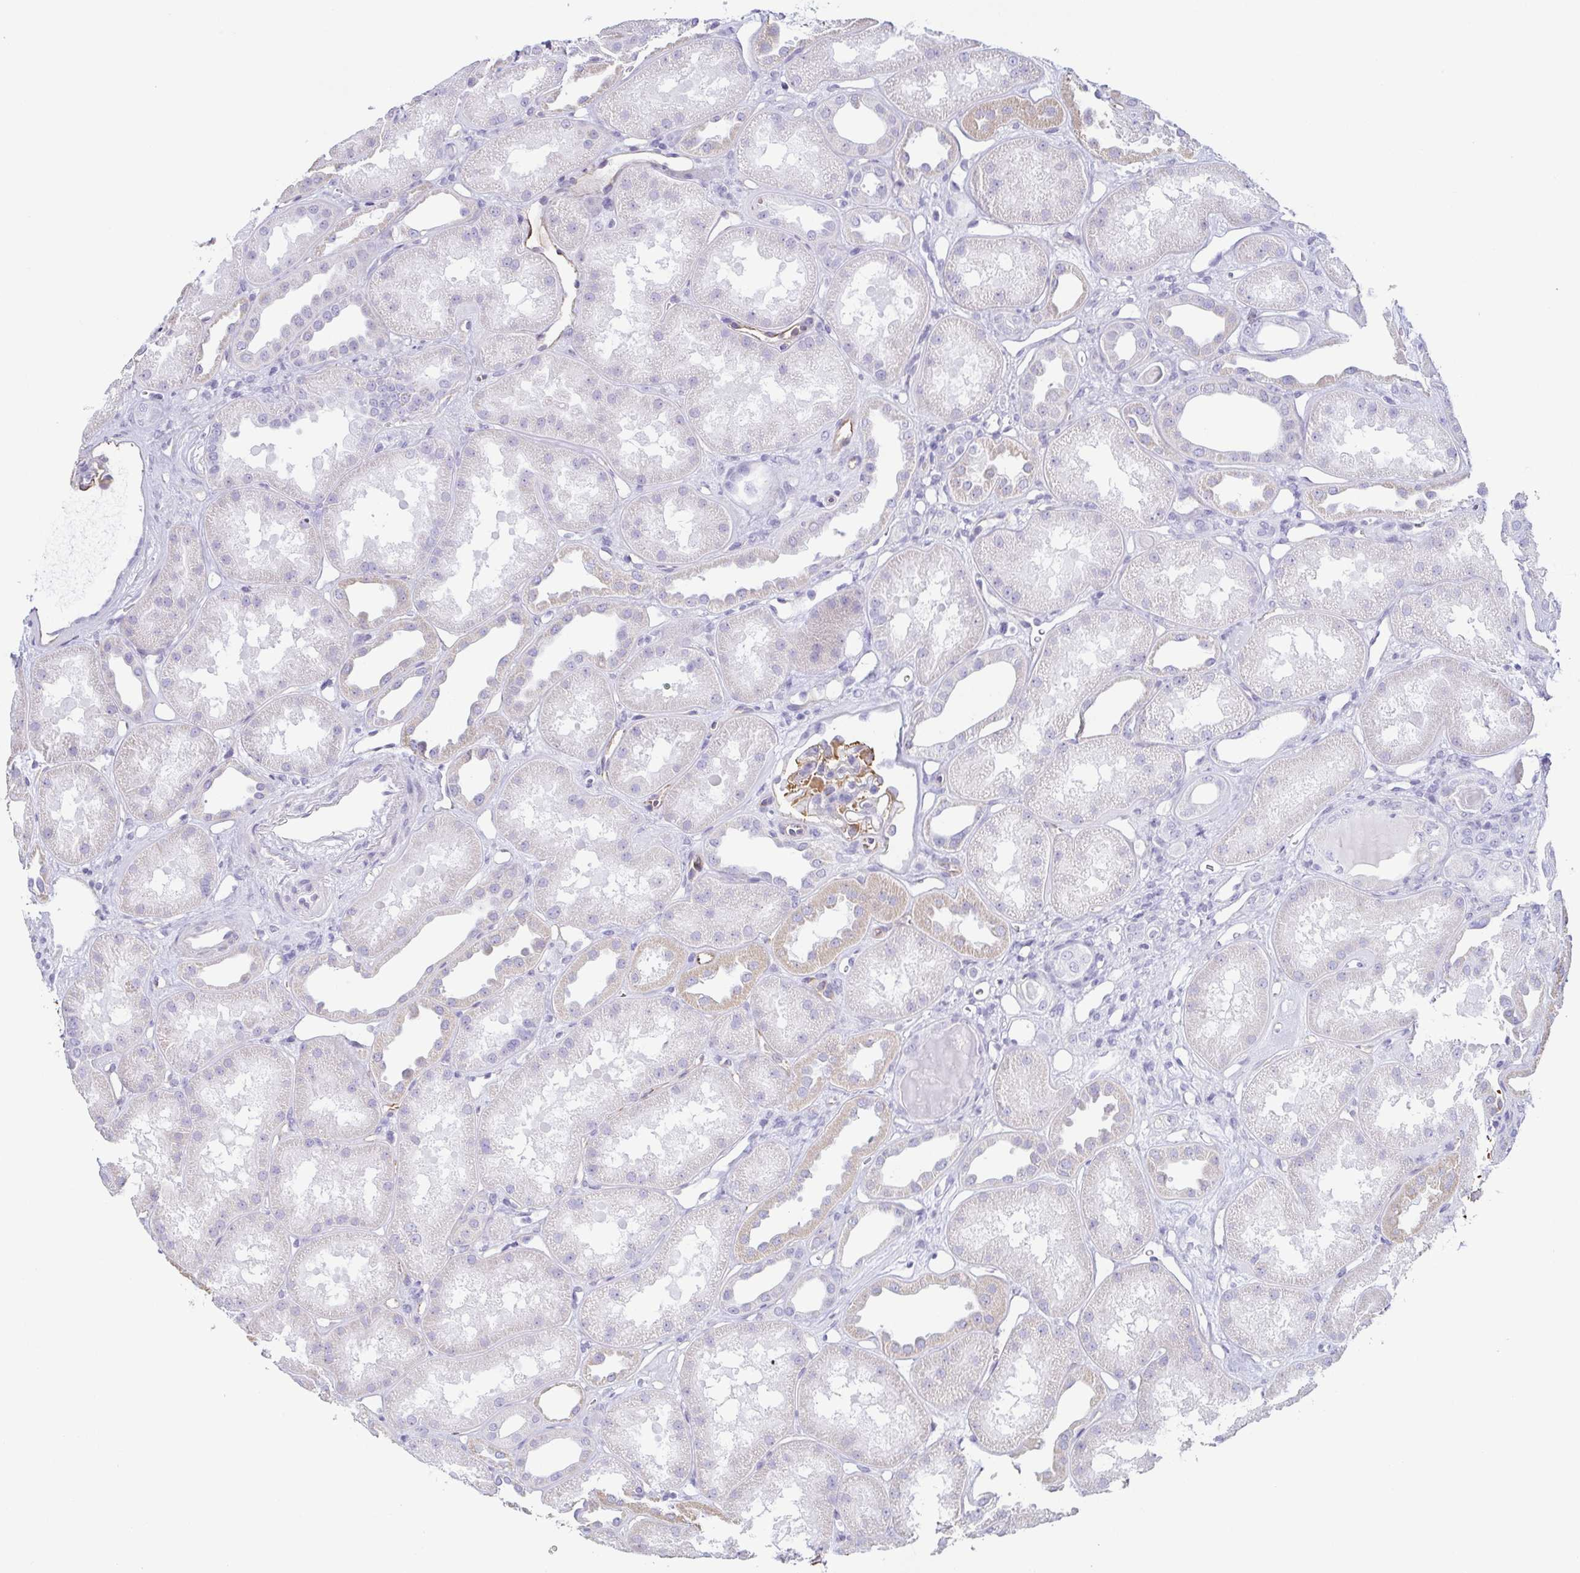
{"staining": {"intensity": "negative", "quantity": "none", "location": "none"}, "tissue": "kidney", "cell_type": "Cells in glomeruli", "image_type": "normal", "snomed": [{"axis": "morphology", "description": "Normal tissue, NOS"}, {"axis": "topography", "description": "Kidney"}], "caption": "The micrograph shows no significant positivity in cells in glomeruli of kidney.", "gene": "PRR27", "patient": {"sex": "male", "age": 61}}